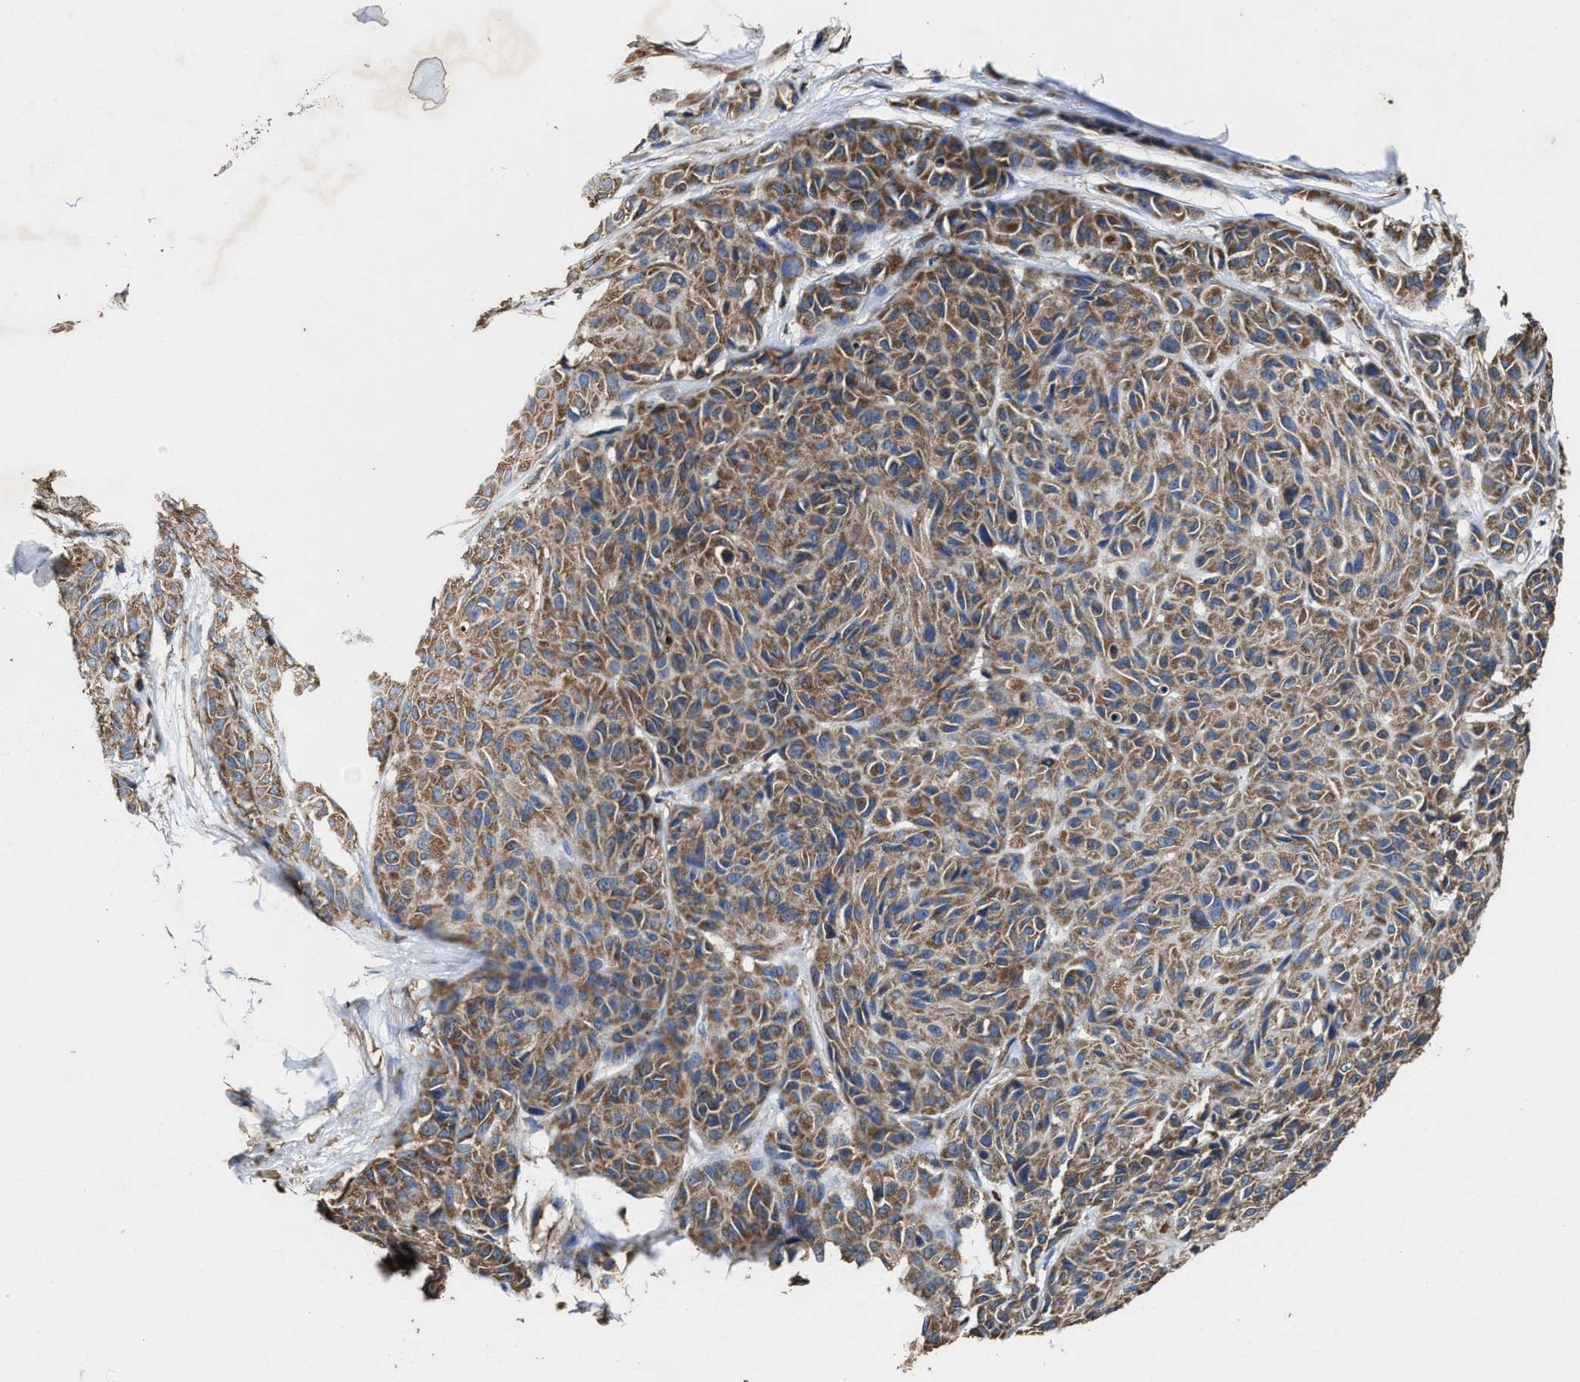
{"staining": {"intensity": "moderate", "quantity": "25%-75%", "location": "cytoplasmic/membranous"}, "tissue": "melanoma", "cell_type": "Tumor cells", "image_type": "cancer", "snomed": [{"axis": "morphology", "description": "Malignant melanoma, NOS"}, {"axis": "topography", "description": "Skin"}], "caption": "Protein staining of melanoma tissue exhibits moderate cytoplasmic/membranous staining in about 25%-75% of tumor cells.", "gene": "SFXN4", "patient": {"sex": "male", "age": 62}}